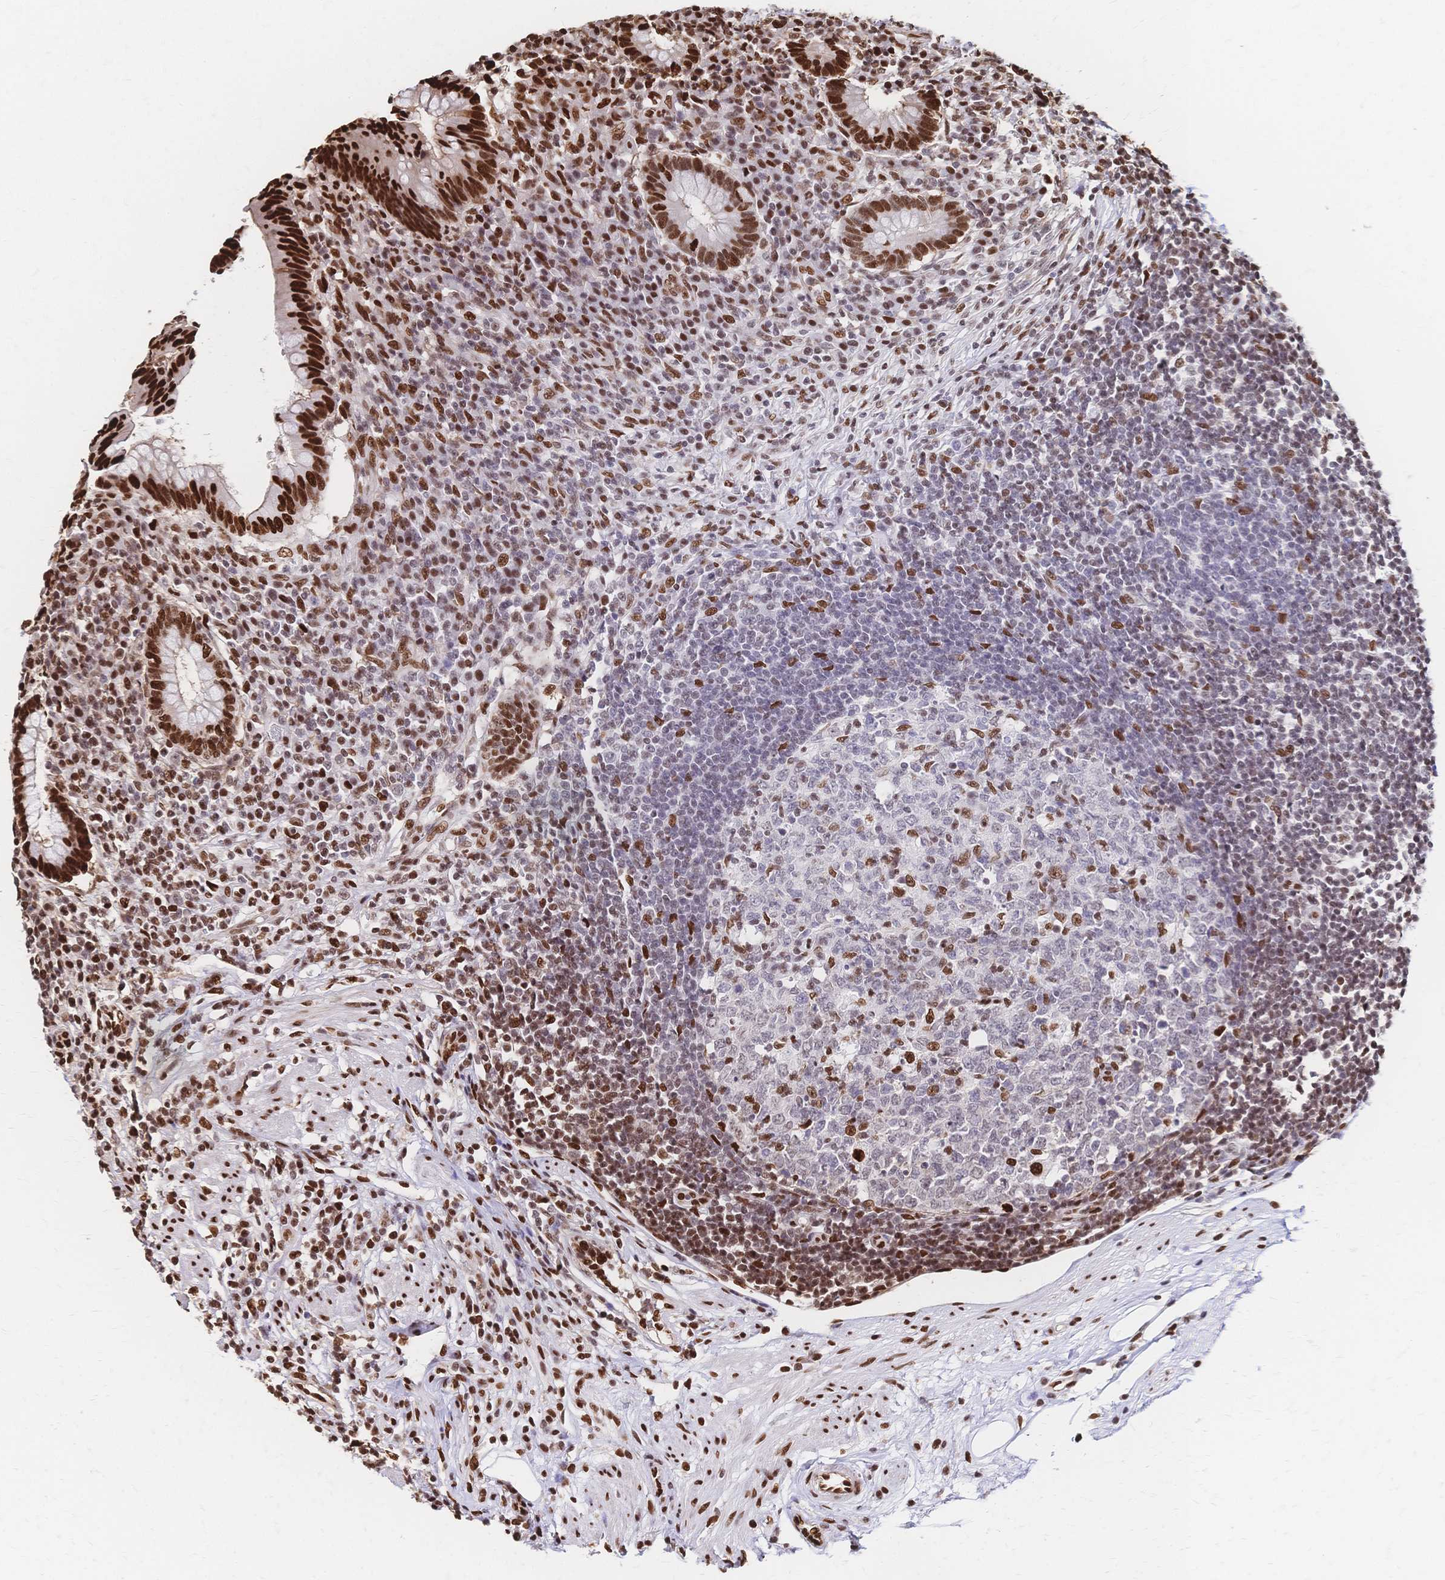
{"staining": {"intensity": "strong", "quantity": "25%-75%", "location": "nuclear"}, "tissue": "appendix", "cell_type": "Glandular cells", "image_type": "normal", "snomed": [{"axis": "morphology", "description": "Normal tissue, NOS"}, {"axis": "topography", "description": "Appendix"}], "caption": "Immunohistochemical staining of unremarkable appendix displays strong nuclear protein staining in approximately 25%-75% of glandular cells.", "gene": "HDGF", "patient": {"sex": "female", "age": 56}}